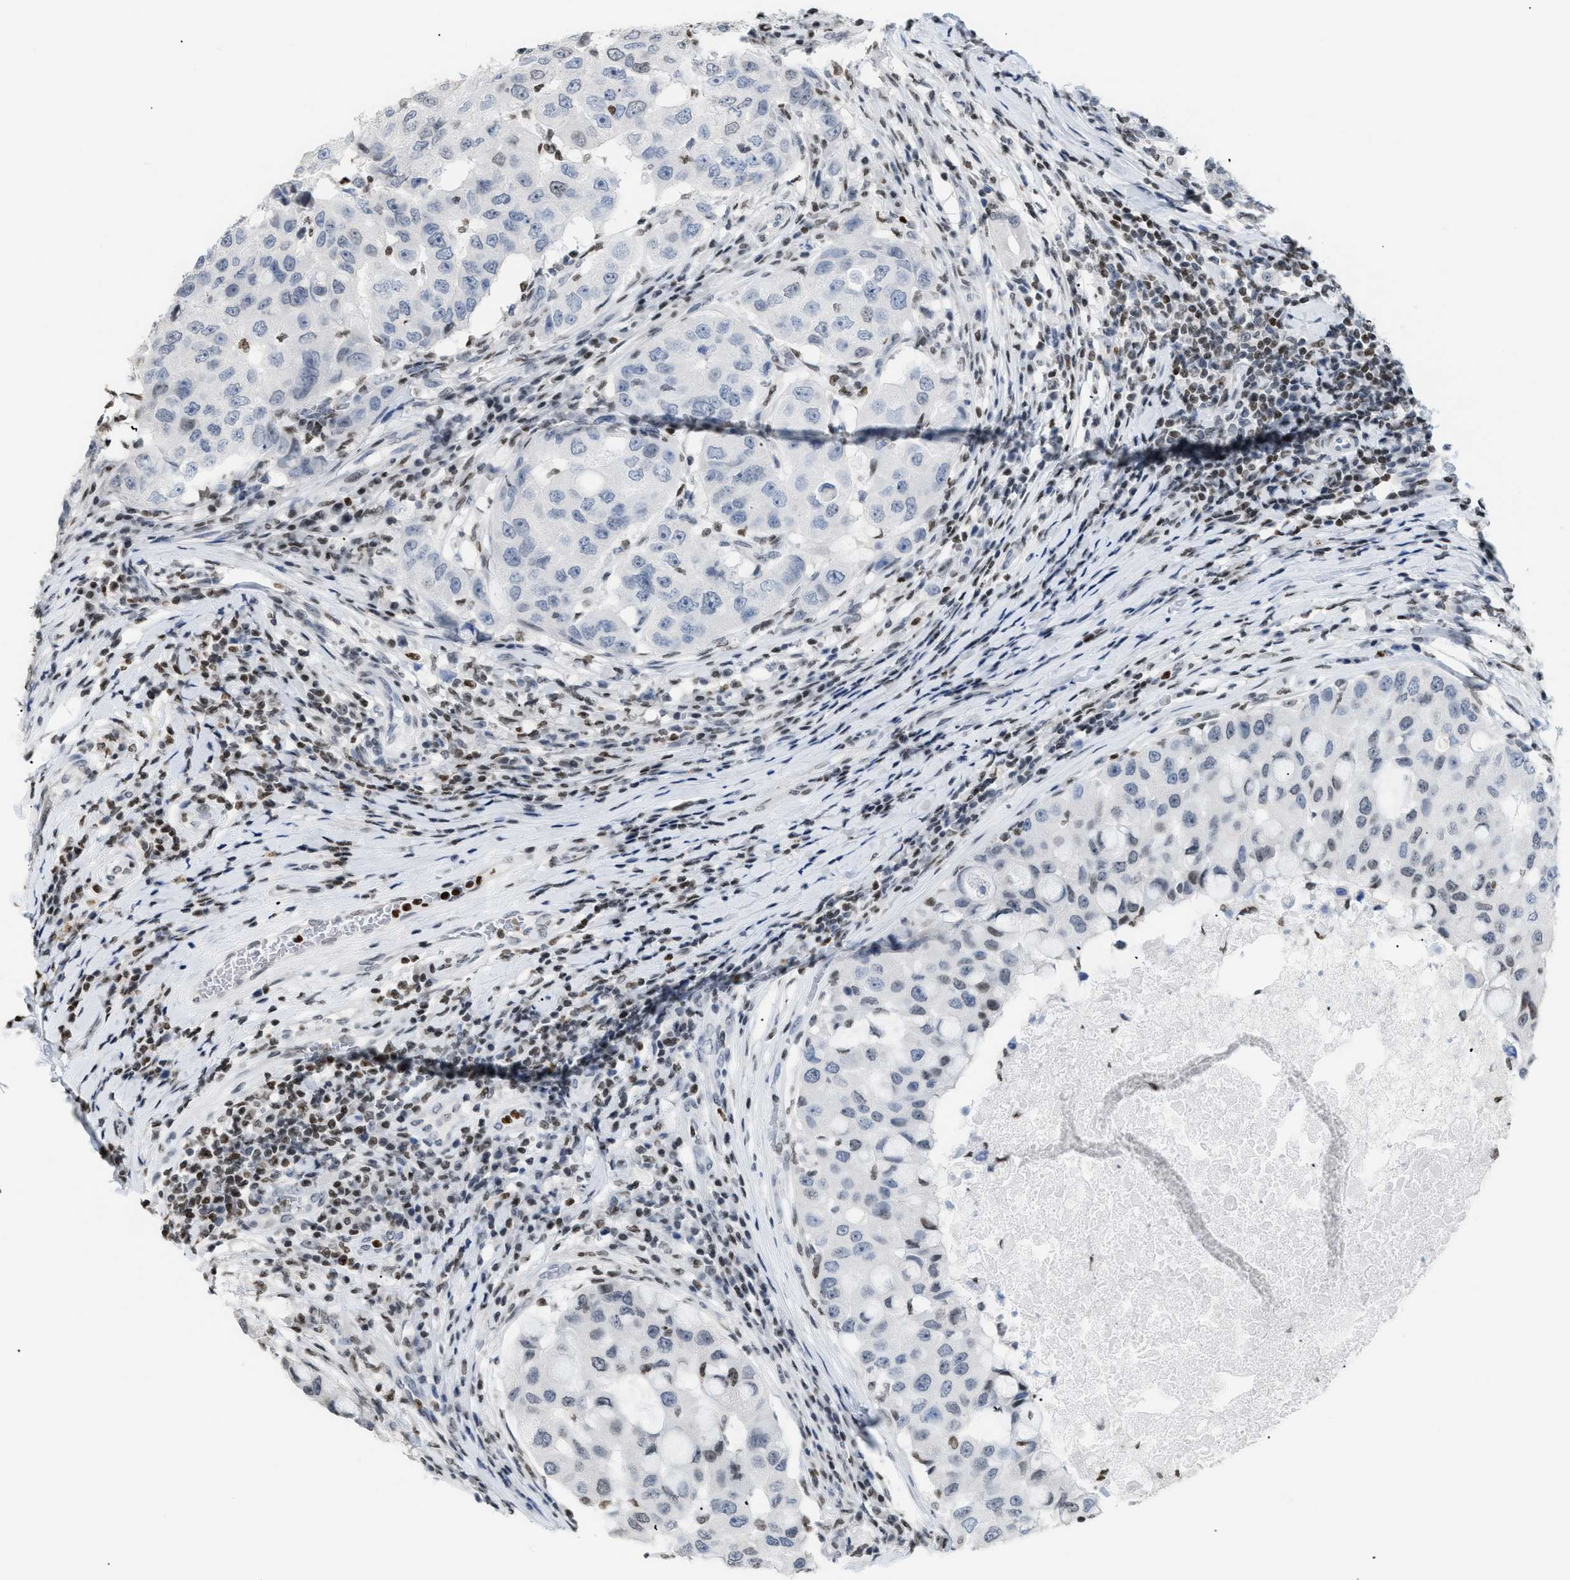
{"staining": {"intensity": "weak", "quantity": "<25%", "location": "nuclear"}, "tissue": "breast cancer", "cell_type": "Tumor cells", "image_type": "cancer", "snomed": [{"axis": "morphology", "description": "Duct carcinoma"}, {"axis": "topography", "description": "Breast"}], "caption": "DAB (3,3'-diaminobenzidine) immunohistochemical staining of breast cancer (invasive ductal carcinoma) exhibits no significant staining in tumor cells.", "gene": "HMGN2", "patient": {"sex": "female", "age": 27}}